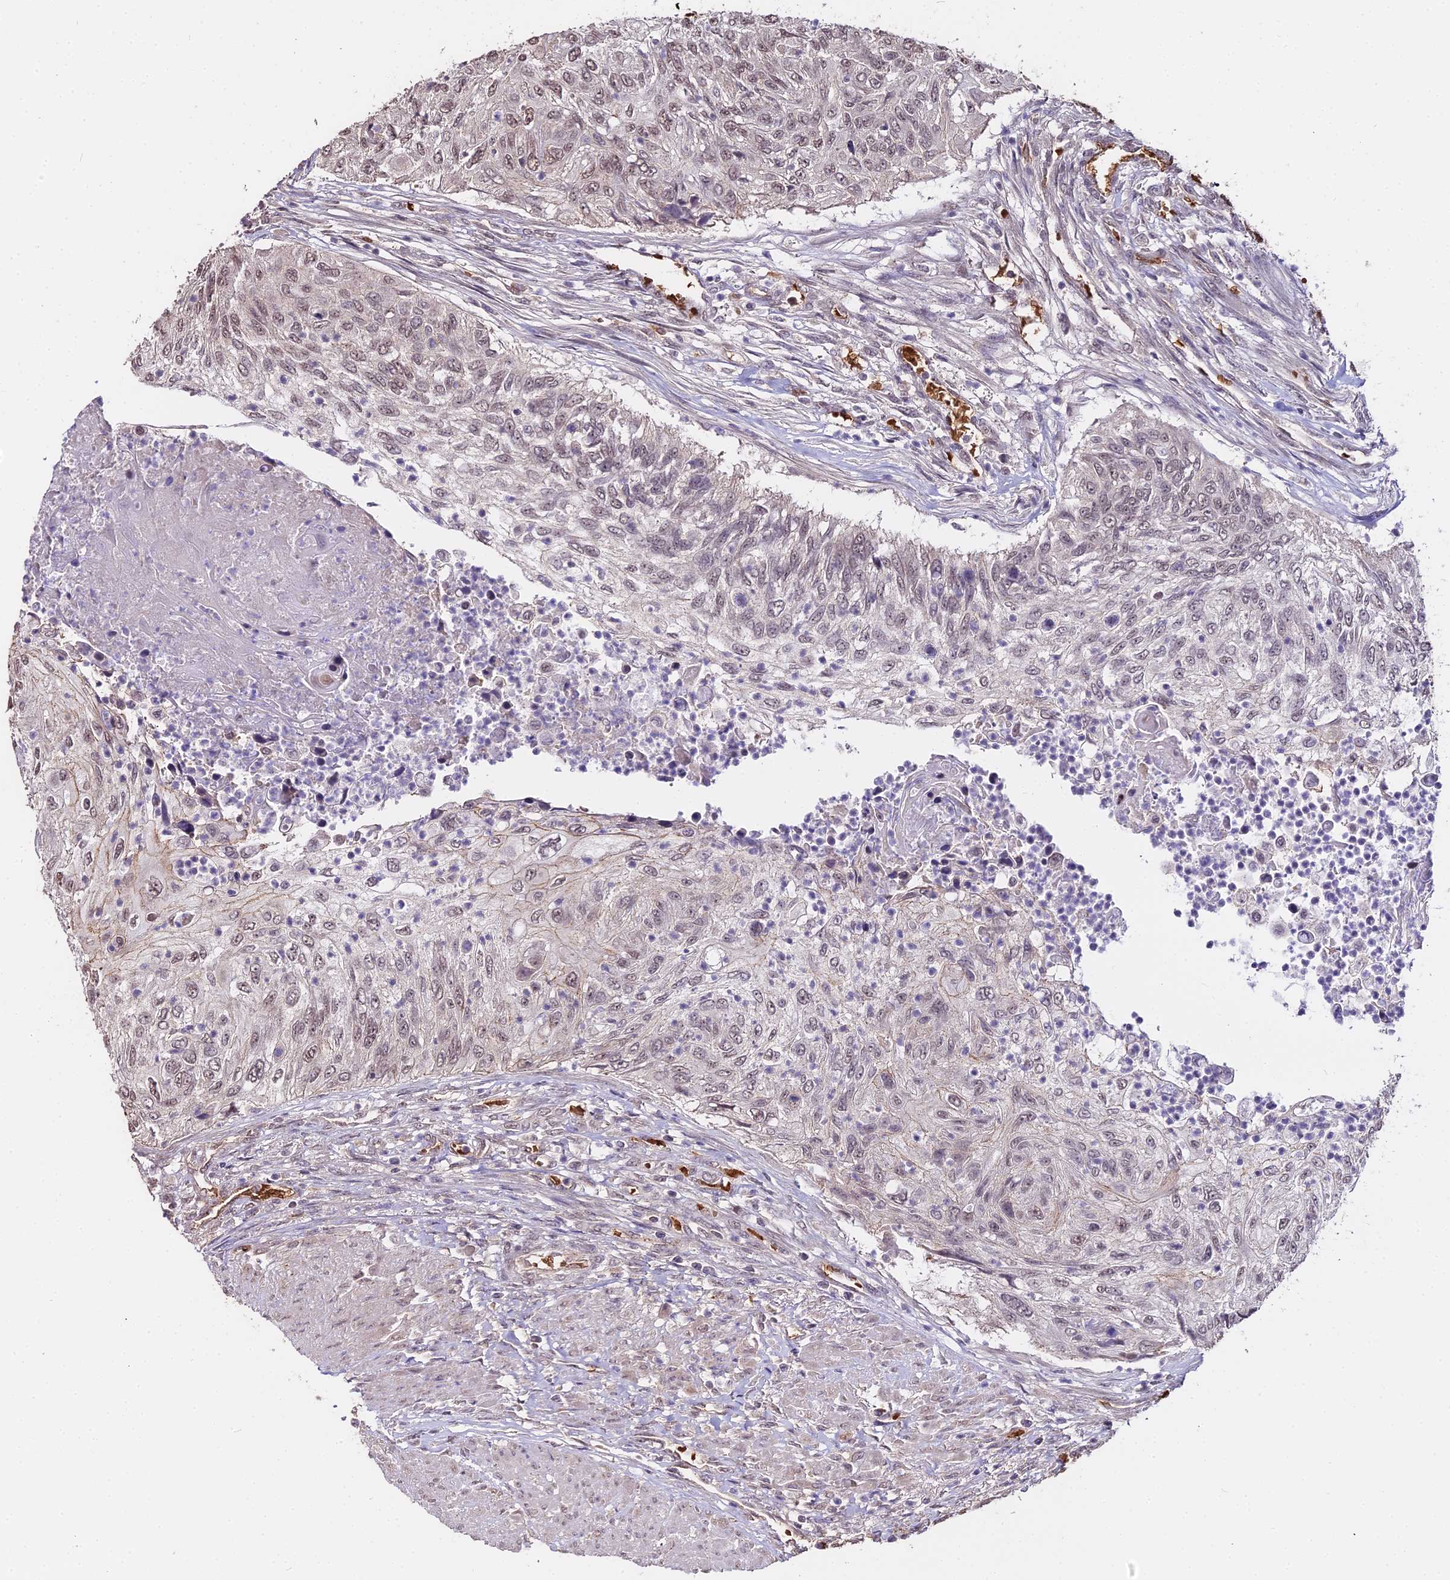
{"staining": {"intensity": "weak", "quantity": "25%-75%", "location": "nuclear"}, "tissue": "urothelial cancer", "cell_type": "Tumor cells", "image_type": "cancer", "snomed": [{"axis": "morphology", "description": "Urothelial carcinoma, High grade"}, {"axis": "topography", "description": "Urinary bladder"}], "caption": "Urothelial cancer stained with DAB (3,3'-diaminobenzidine) immunohistochemistry (IHC) displays low levels of weak nuclear positivity in about 25%-75% of tumor cells.", "gene": "ZDBF2", "patient": {"sex": "female", "age": 60}}